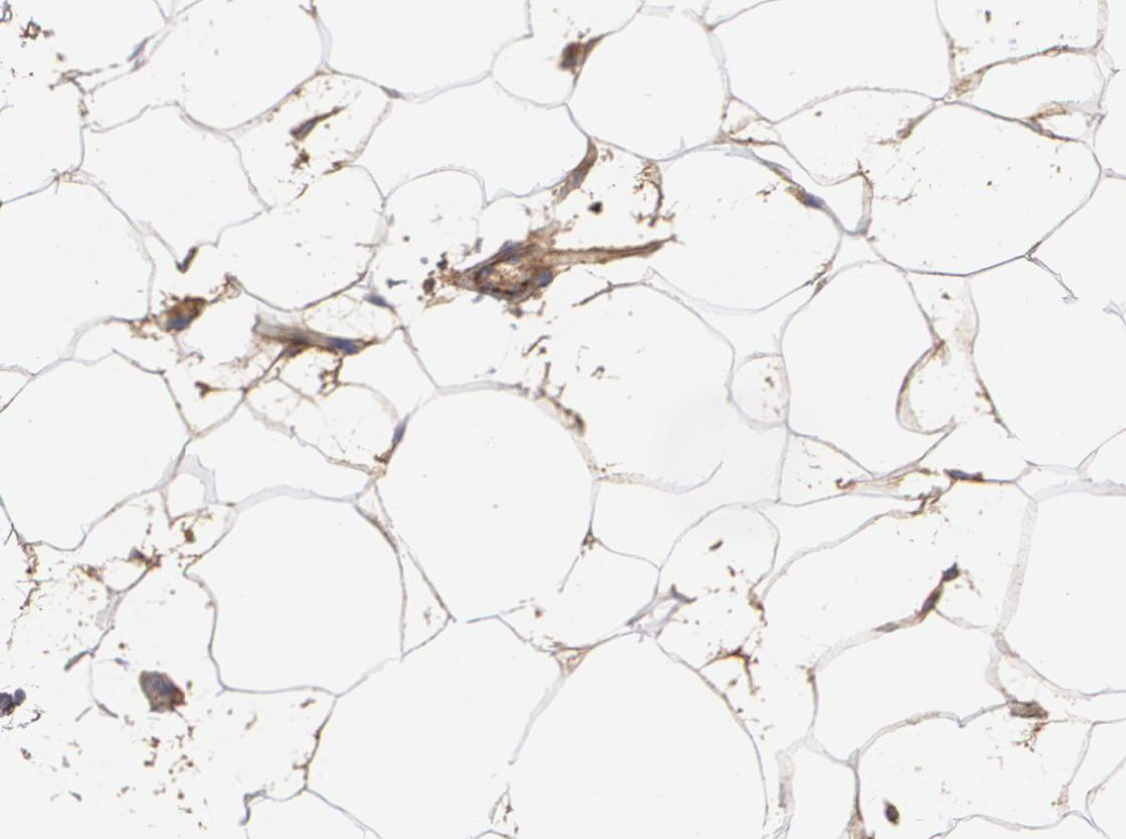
{"staining": {"intensity": "moderate", "quantity": ">75%", "location": "cytoplasmic/membranous"}, "tissue": "adipose tissue", "cell_type": "Adipocytes", "image_type": "normal", "snomed": [{"axis": "morphology", "description": "Normal tissue, NOS"}, {"axis": "morphology", "description": "Duct carcinoma"}, {"axis": "topography", "description": "Breast"}, {"axis": "topography", "description": "Adipose tissue"}], "caption": "A brown stain labels moderate cytoplasmic/membranous staining of a protein in adipocytes of benign human adipose tissue.", "gene": "FBLN1", "patient": {"sex": "female", "age": 37}}